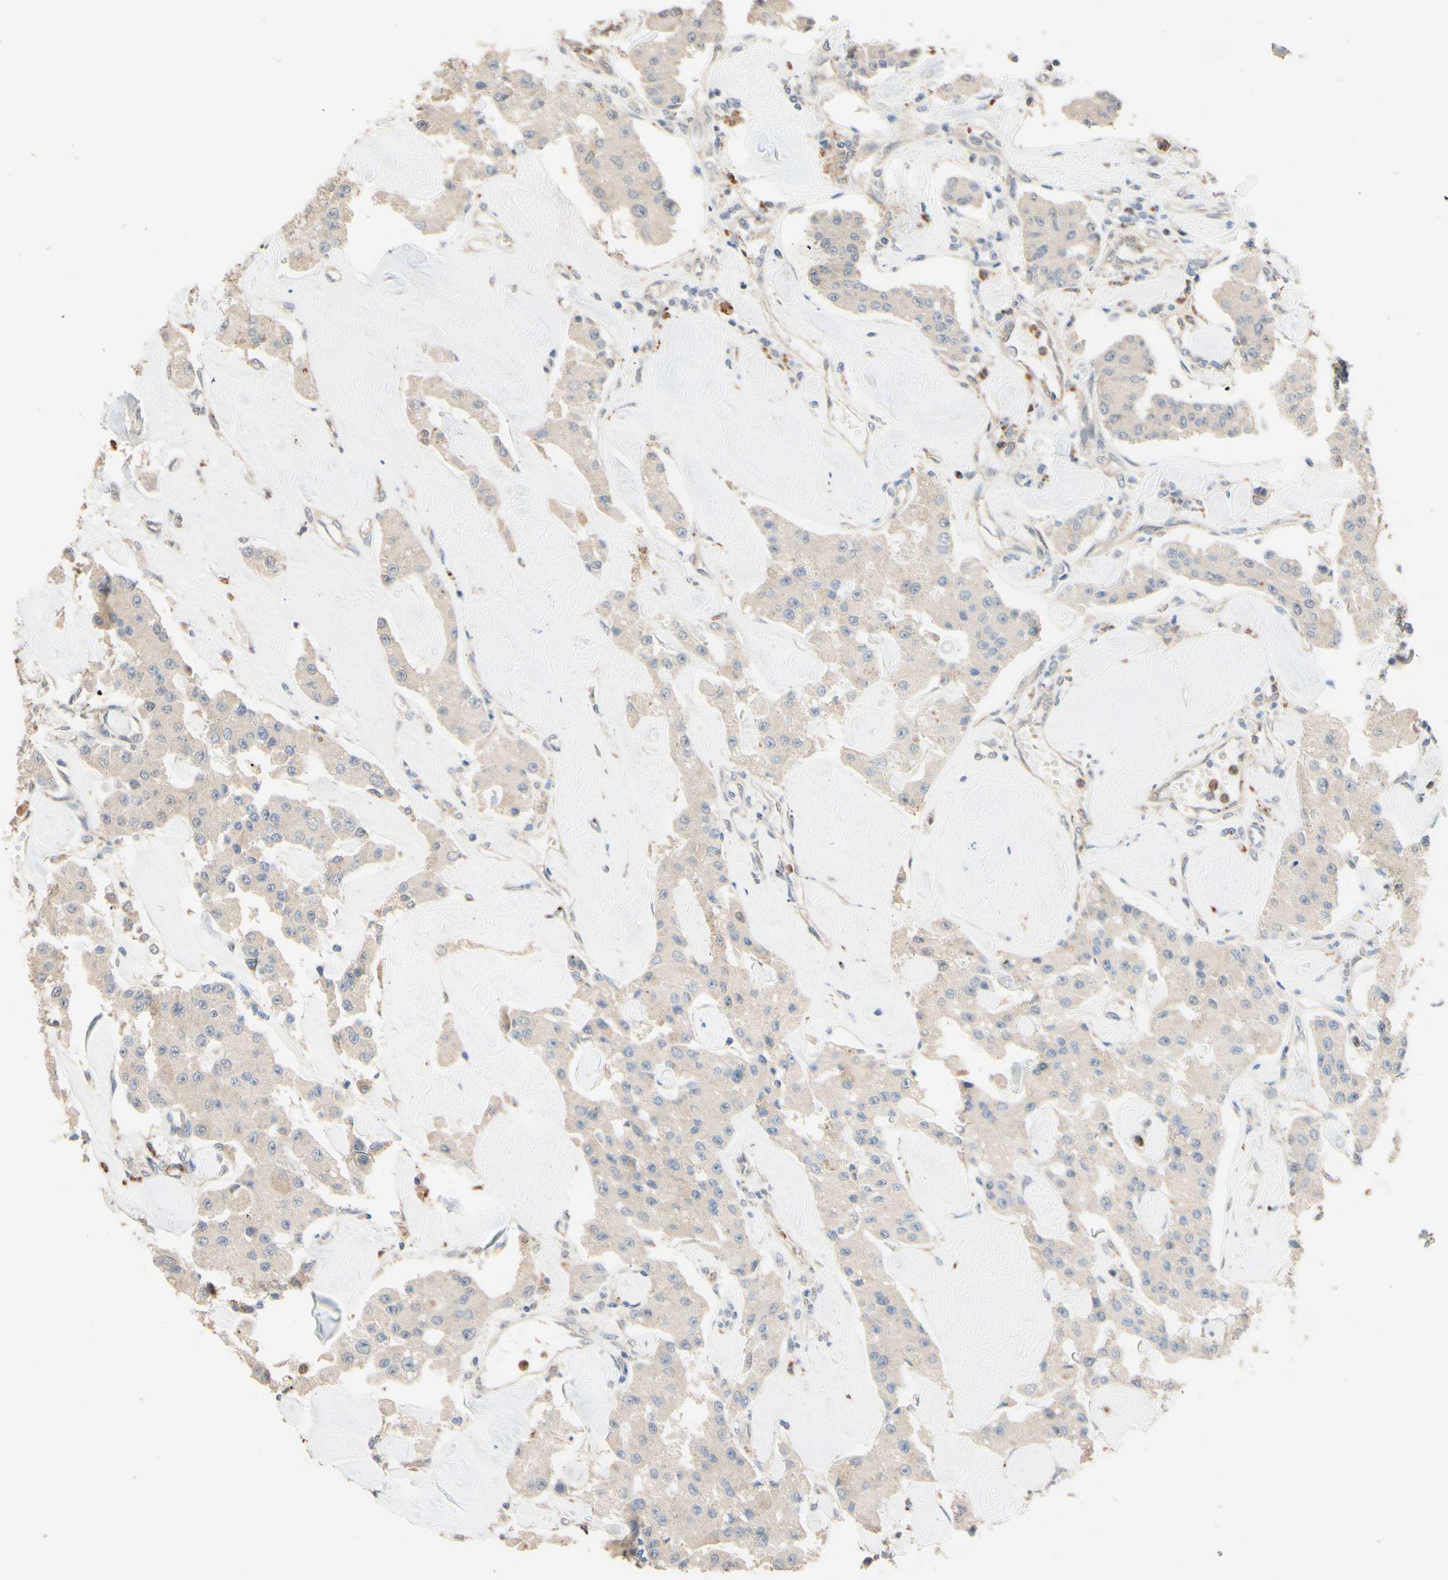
{"staining": {"intensity": "negative", "quantity": "none", "location": "none"}, "tissue": "carcinoid", "cell_type": "Tumor cells", "image_type": "cancer", "snomed": [{"axis": "morphology", "description": "Carcinoid, malignant, NOS"}, {"axis": "topography", "description": "Pancreas"}], "caption": "This is an IHC image of human carcinoid. There is no positivity in tumor cells.", "gene": "SMIM19", "patient": {"sex": "male", "age": 41}}